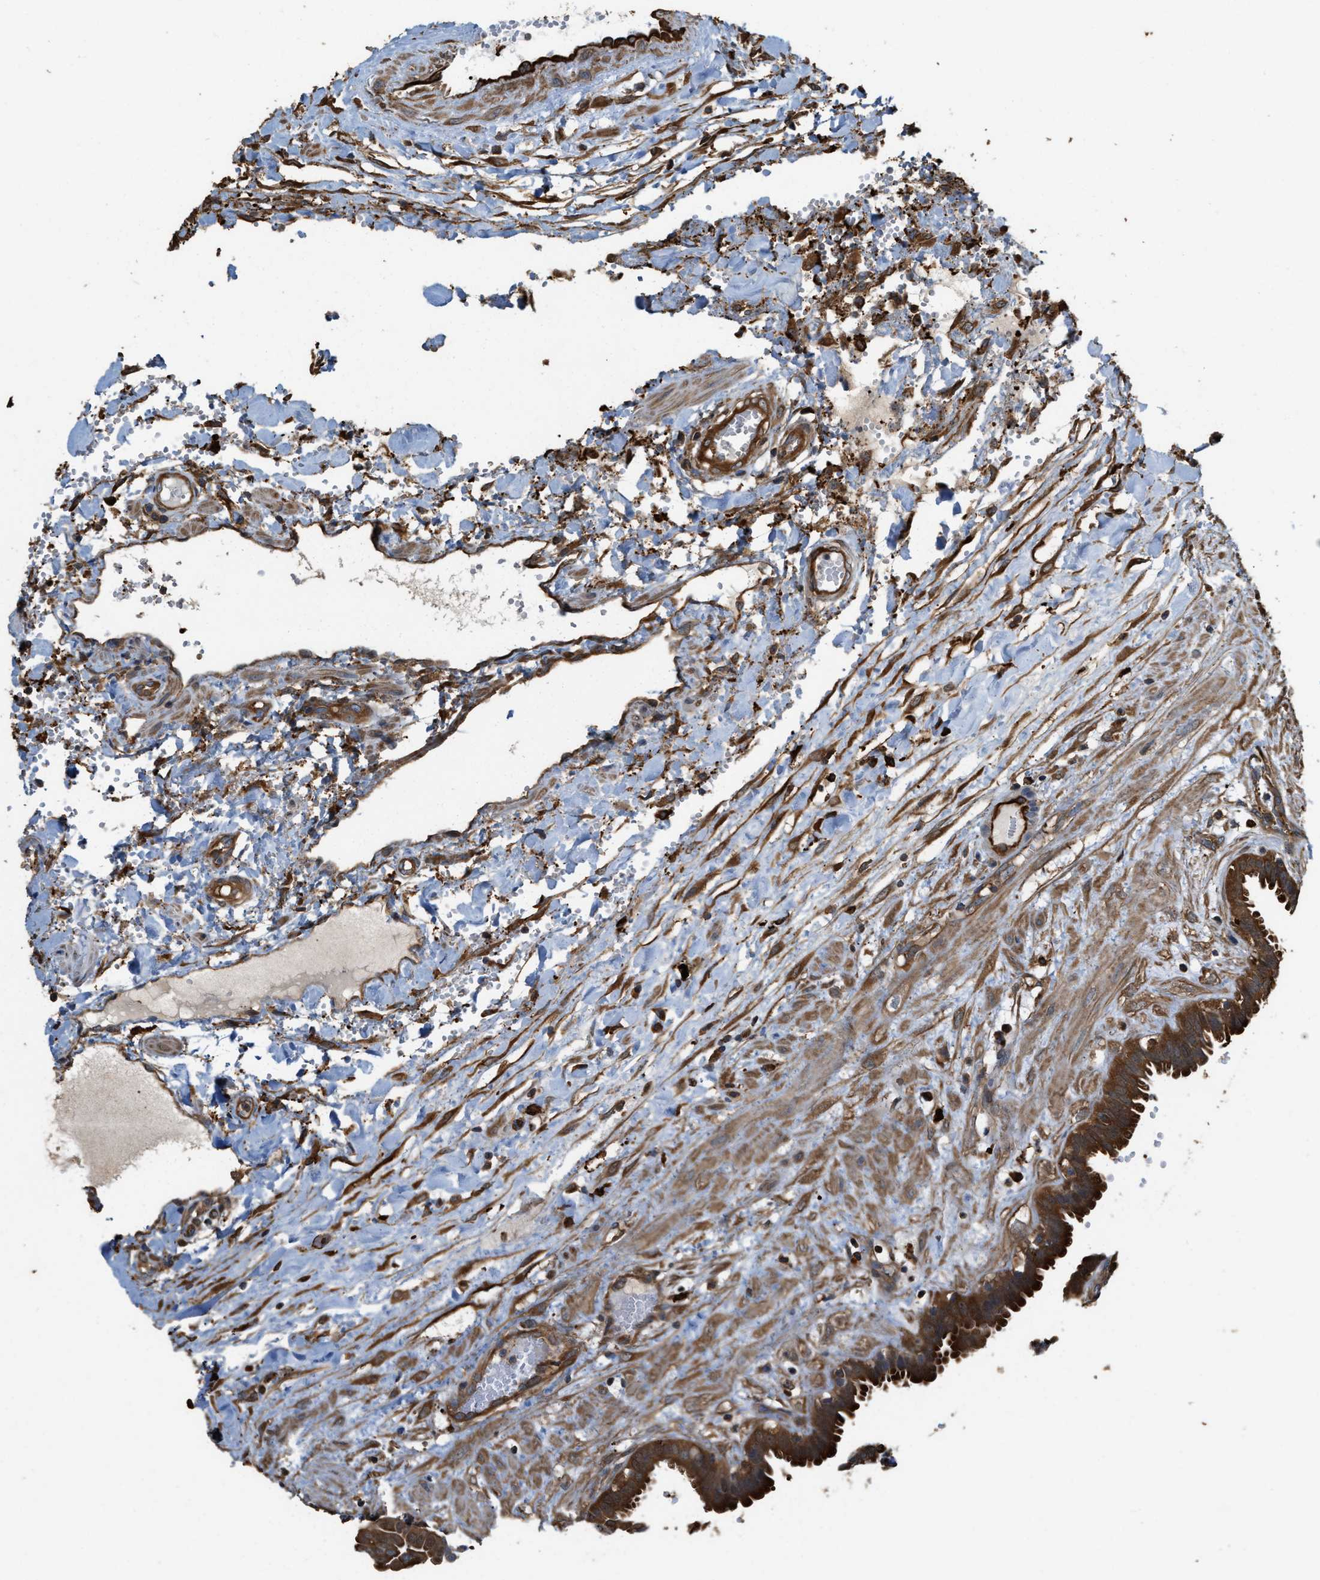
{"staining": {"intensity": "strong", "quantity": ">75%", "location": "cytoplasmic/membranous"}, "tissue": "fallopian tube", "cell_type": "Glandular cells", "image_type": "normal", "snomed": [{"axis": "morphology", "description": "Normal tissue, NOS"}, {"axis": "topography", "description": "Fallopian tube"}, {"axis": "topography", "description": "Placenta"}], "caption": "Protein expression analysis of unremarkable human fallopian tube reveals strong cytoplasmic/membranous expression in about >75% of glandular cells.", "gene": "ATIC", "patient": {"sex": "female", "age": 32}}